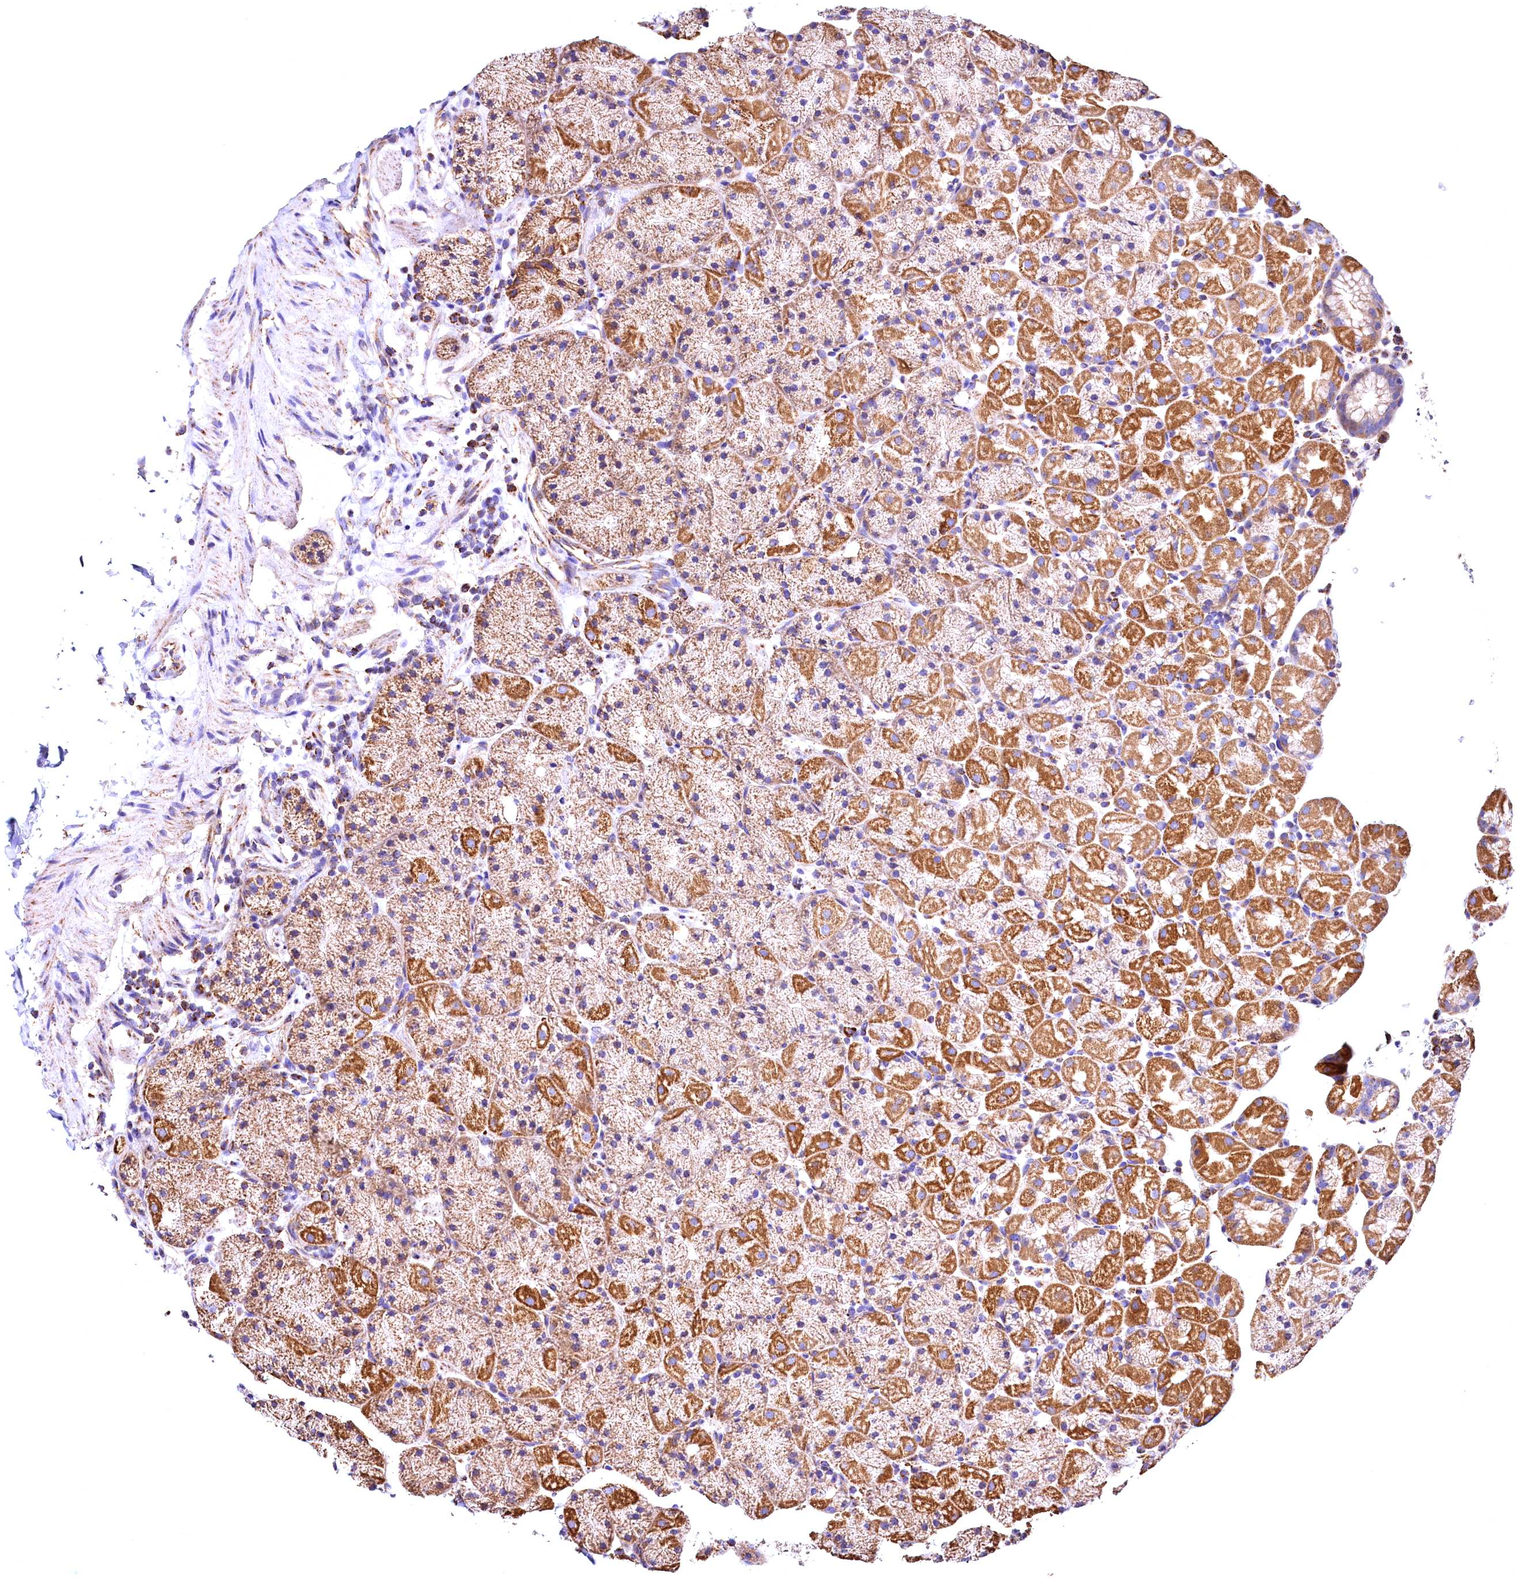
{"staining": {"intensity": "moderate", "quantity": "25%-75%", "location": "cytoplasmic/membranous"}, "tissue": "stomach", "cell_type": "Glandular cells", "image_type": "normal", "snomed": [{"axis": "morphology", "description": "Normal tissue, NOS"}, {"axis": "topography", "description": "Stomach, upper"}, {"axis": "topography", "description": "Stomach, lower"}], "caption": "Brown immunohistochemical staining in benign human stomach displays moderate cytoplasmic/membranous staining in approximately 25%-75% of glandular cells. The staining was performed using DAB (3,3'-diaminobenzidine) to visualize the protein expression in brown, while the nuclei were stained in blue with hematoxylin (Magnification: 20x).", "gene": "ACAA2", "patient": {"sex": "male", "age": 67}}